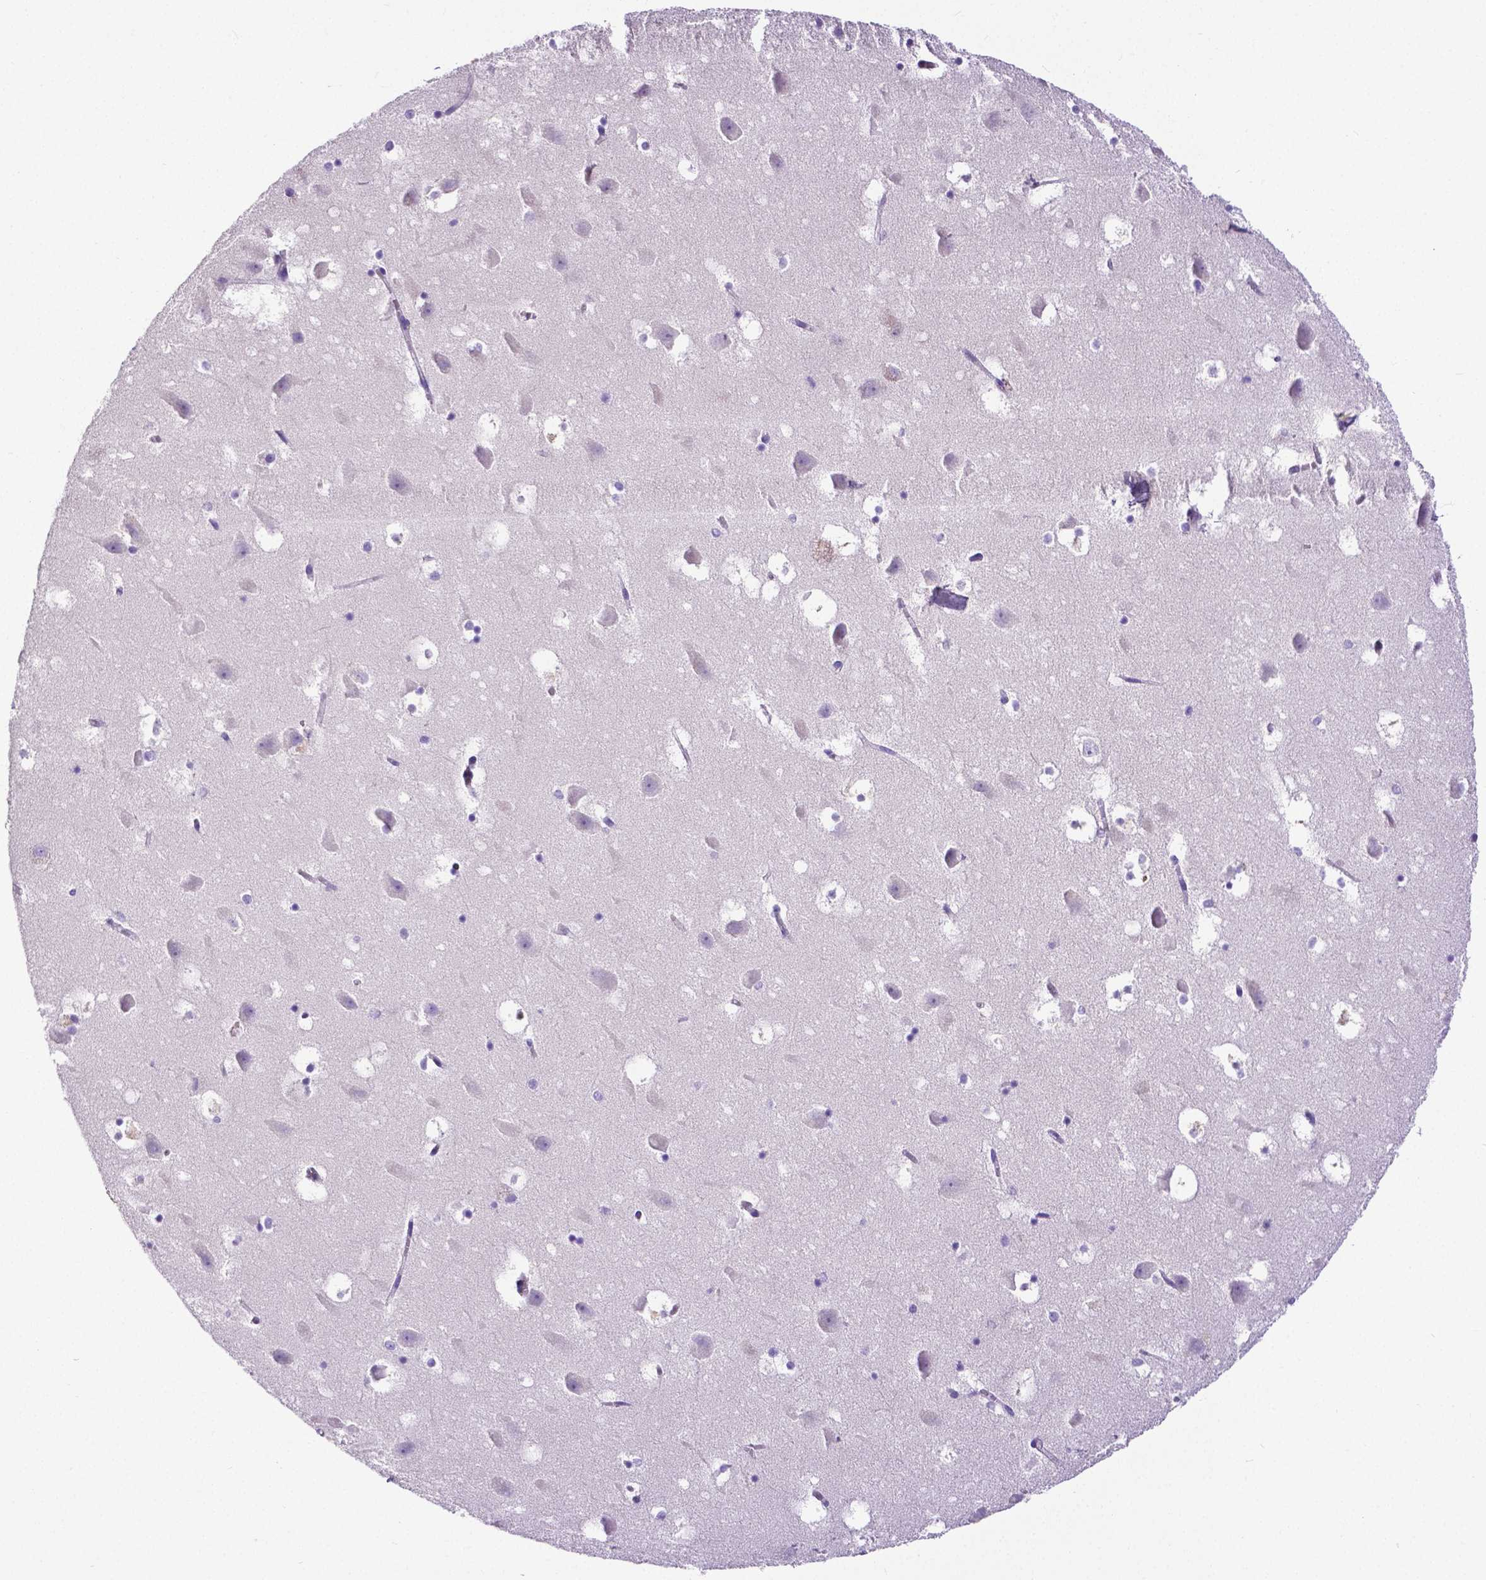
{"staining": {"intensity": "negative", "quantity": "none", "location": "none"}, "tissue": "hippocampus", "cell_type": "Glial cells", "image_type": "normal", "snomed": [{"axis": "morphology", "description": "Normal tissue, NOS"}, {"axis": "topography", "description": "Hippocampus"}], "caption": "Histopathology image shows no protein staining in glial cells of unremarkable hippocampus. Nuclei are stained in blue.", "gene": "MMP9", "patient": {"sex": "male", "age": 58}}